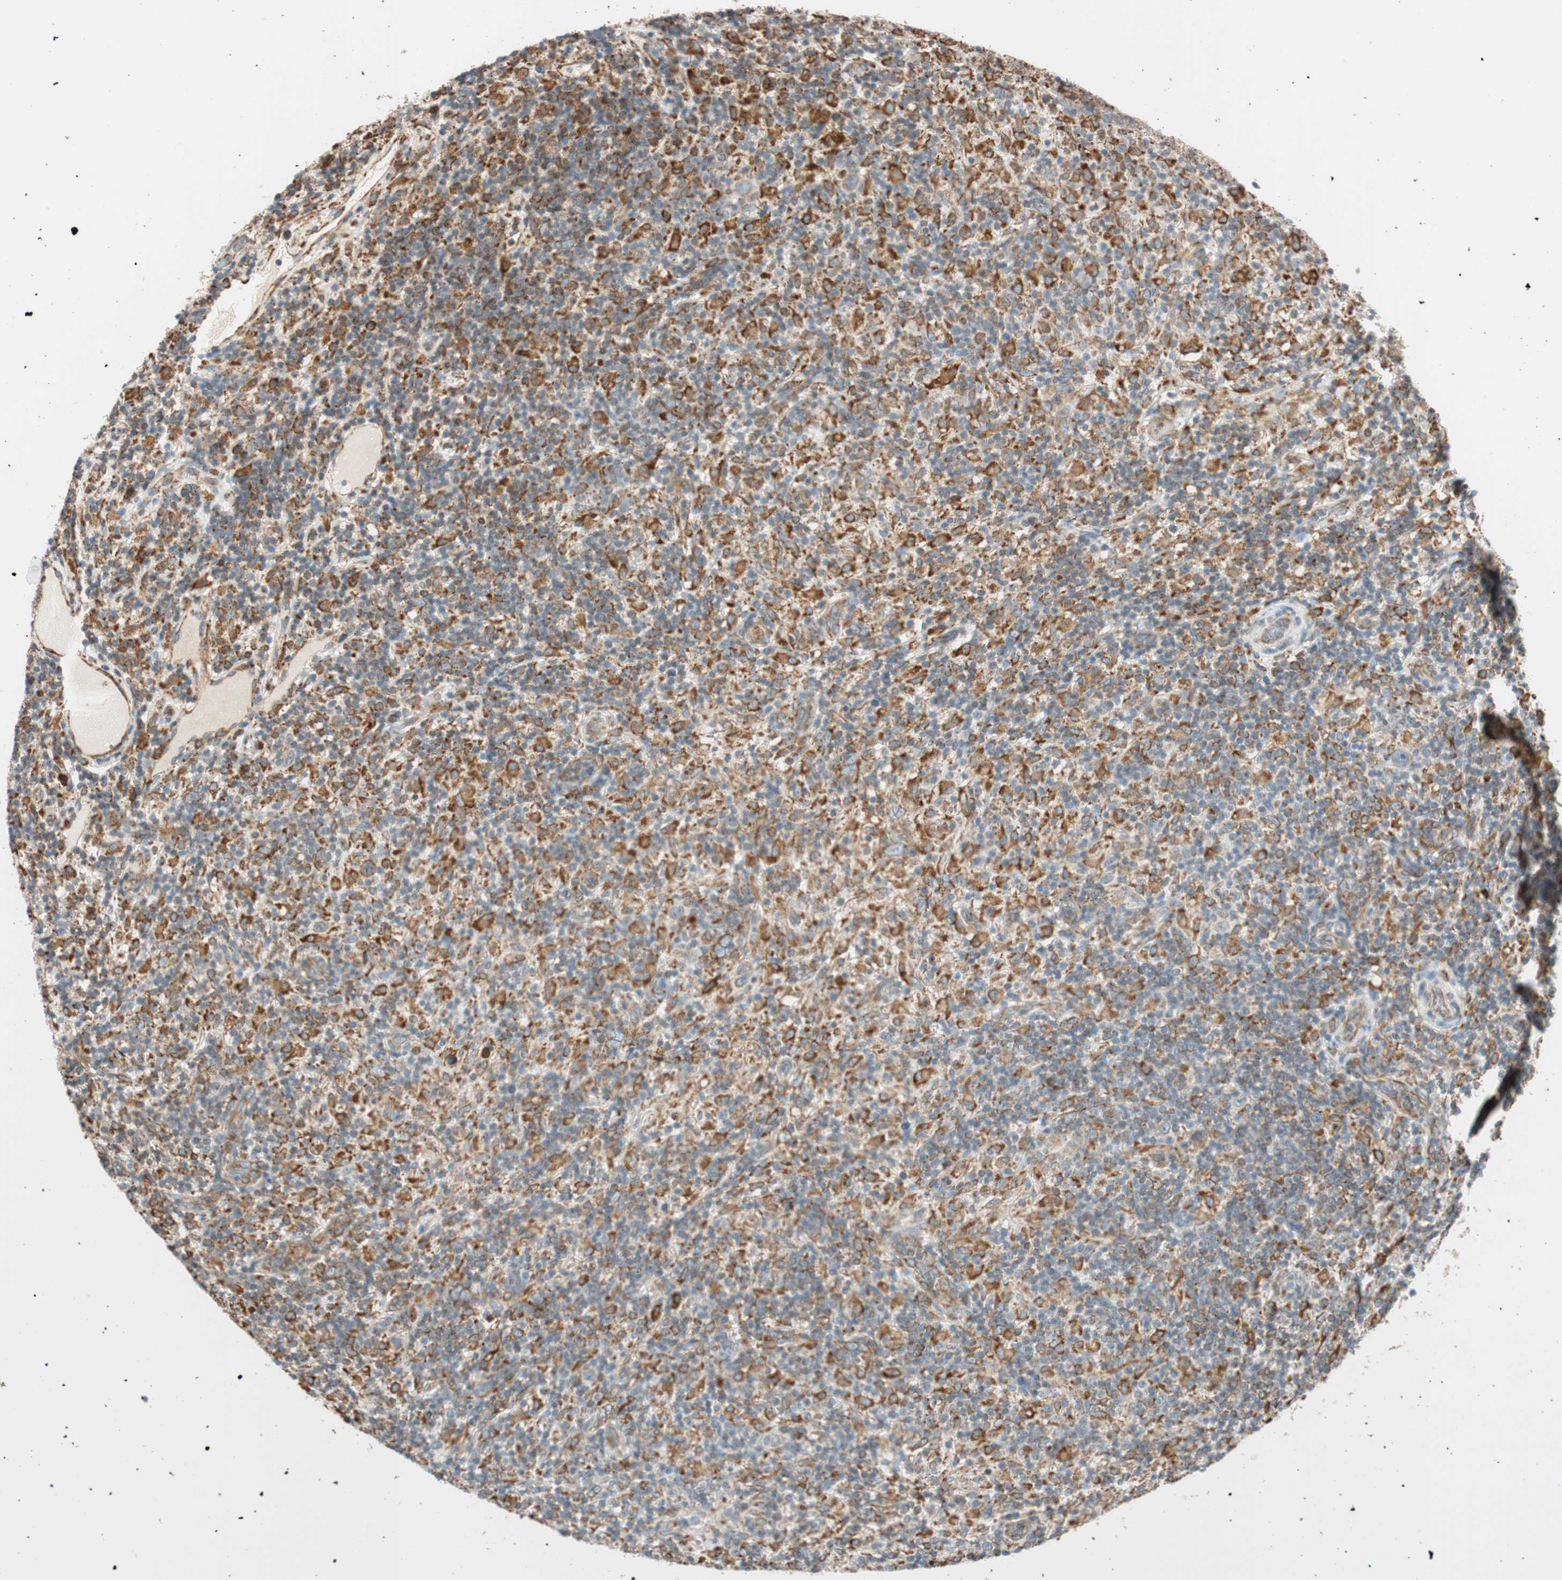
{"staining": {"intensity": "moderate", "quantity": "25%-75%", "location": "cytoplasmic/membranous"}, "tissue": "lymphoma", "cell_type": "Tumor cells", "image_type": "cancer", "snomed": [{"axis": "morphology", "description": "Hodgkin's disease, NOS"}, {"axis": "topography", "description": "Lymph node"}], "caption": "Immunohistochemical staining of Hodgkin's disease demonstrates medium levels of moderate cytoplasmic/membranous expression in approximately 25%-75% of tumor cells.", "gene": "PRKCSH", "patient": {"sex": "male", "age": 70}}